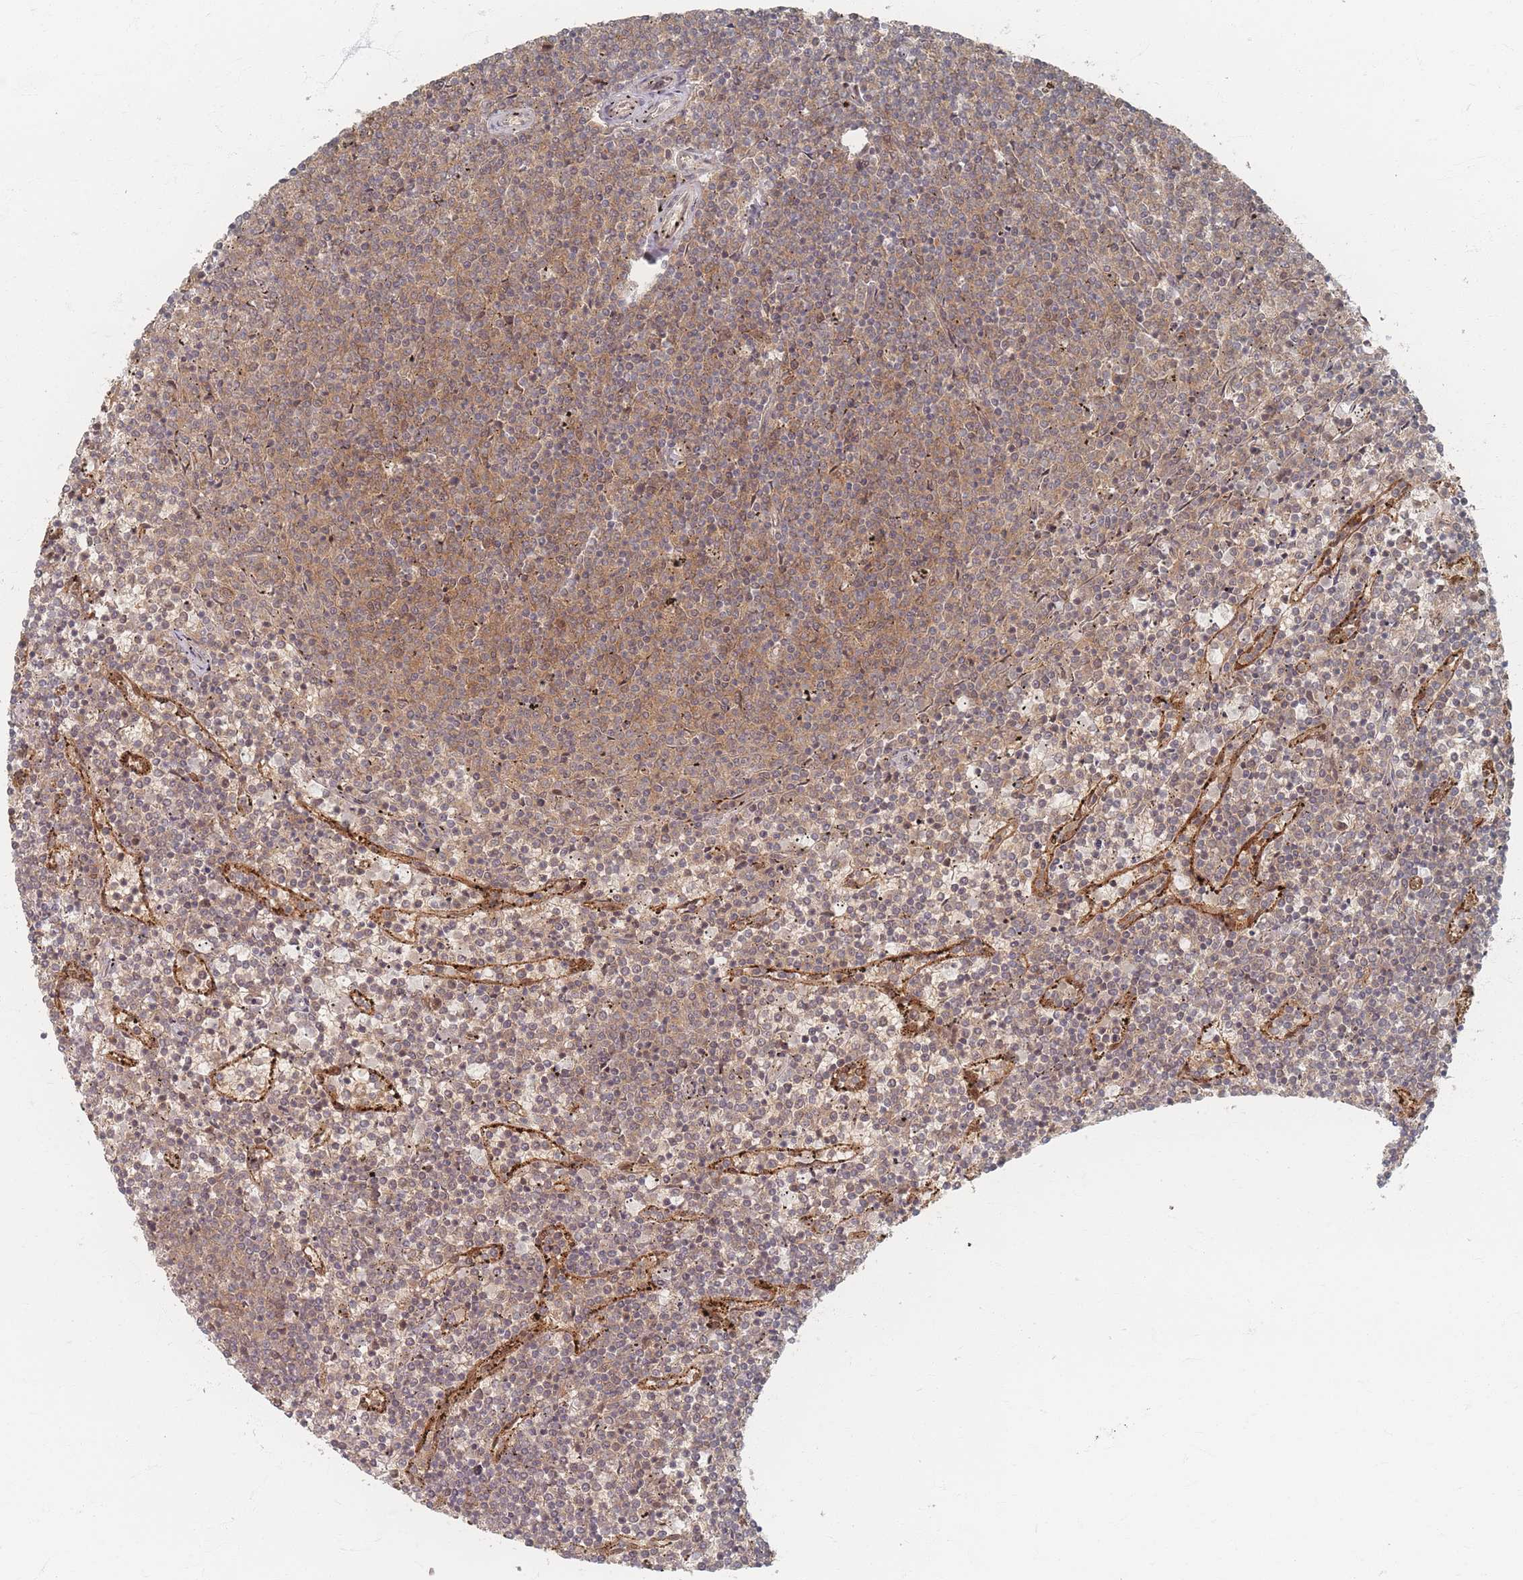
{"staining": {"intensity": "moderate", "quantity": ">75%", "location": "cytoplasmic/membranous"}, "tissue": "lymphoma", "cell_type": "Tumor cells", "image_type": "cancer", "snomed": [{"axis": "morphology", "description": "Malignant lymphoma, non-Hodgkin's type, Low grade"}, {"axis": "topography", "description": "Spleen"}], "caption": "Protein expression analysis of lymphoma shows moderate cytoplasmic/membranous expression in about >75% of tumor cells.", "gene": "PSMD9", "patient": {"sex": "female", "age": 50}}